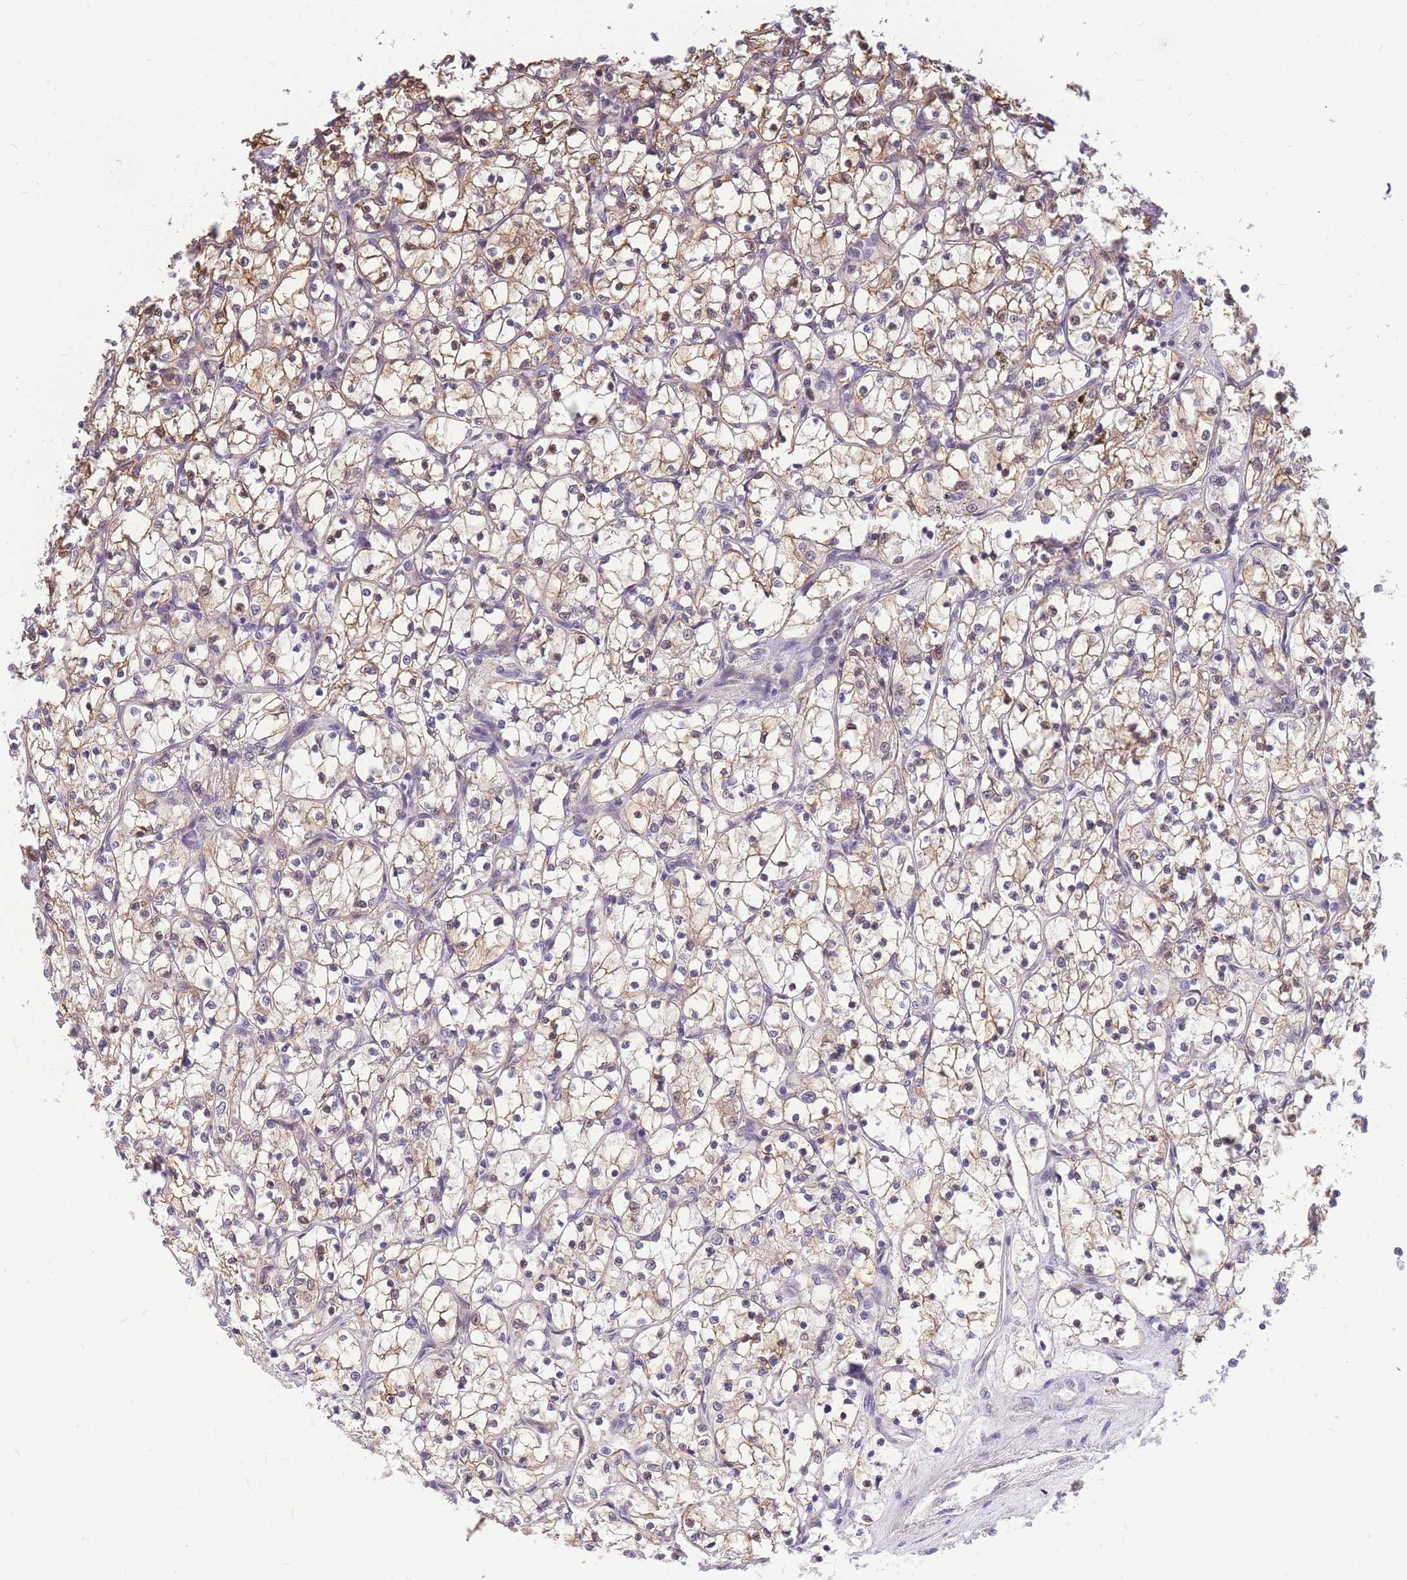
{"staining": {"intensity": "moderate", "quantity": "25%-75%", "location": "cytoplasmic/membranous,nuclear"}, "tissue": "renal cancer", "cell_type": "Tumor cells", "image_type": "cancer", "snomed": [{"axis": "morphology", "description": "Adenocarcinoma, NOS"}, {"axis": "topography", "description": "Kidney"}], "caption": "This is a micrograph of immunohistochemistry staining of renal adenocarcinoma, which shows moderate staining in the cytoplasmic/membranous and nuclear of tumor cells.", "gene": "CRACD", "patient": {"sex": "female", "age": 69}}